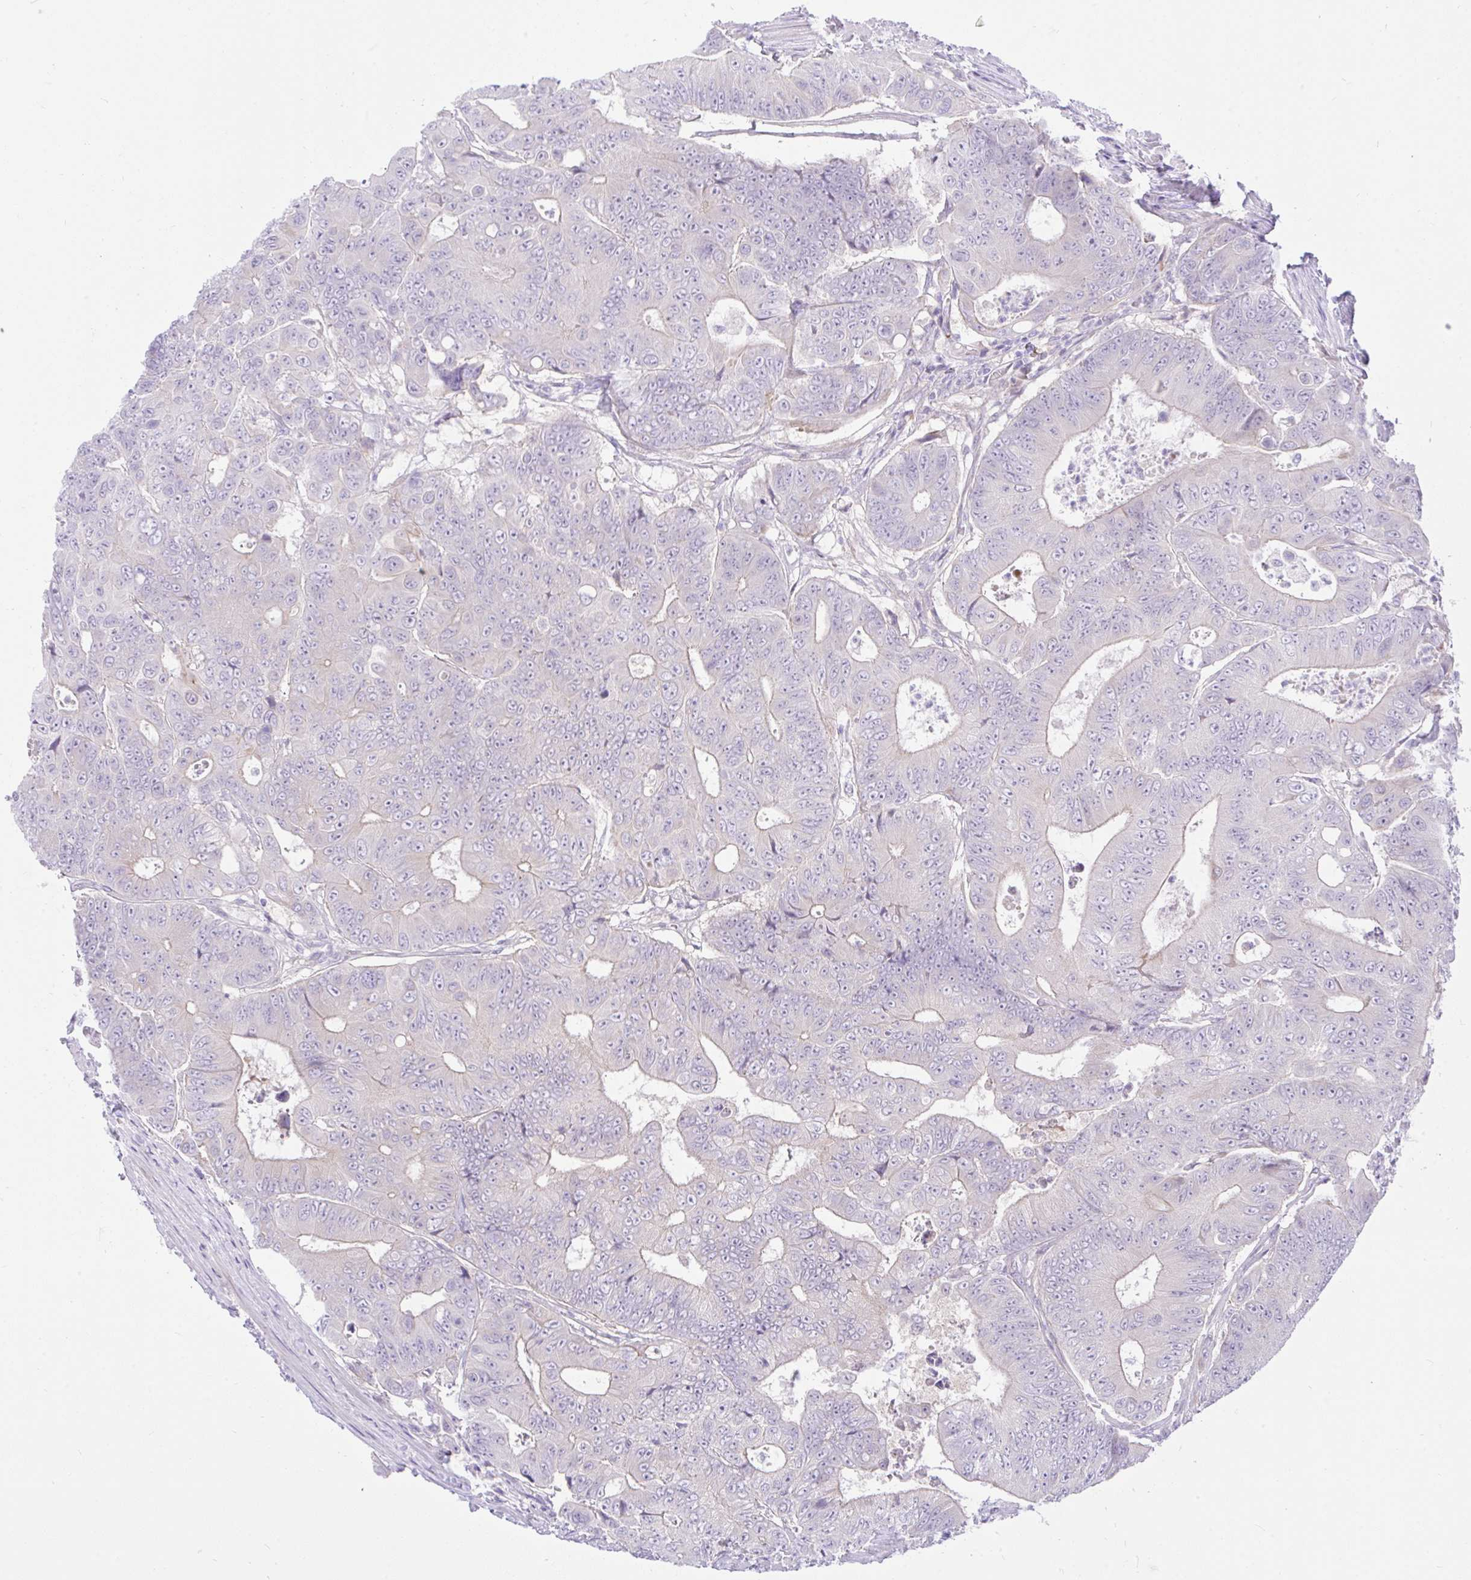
{"staining": {"intensity": "negative", "quantity": "none", "location": "none"}, "tissue": "colorectal cancer", "cell_type": "Tumor cells", "image_type": "cancer", "snomed": [{"axis": "morphology", "description": "Adenocarcinoma, NOS"}, {"axis": "topography", "description": "Colon"}], "caption": "Colorectal cancer (adenocarcinoma) was stained to show a protein in brown. There is no significant expression in tumor cells. Brightfield microscopy of immunohistochemistry stained with DAB (3,3'-diaminobenzidine) (brown) and hematoxylin (blue), captured at high magnification.", "gene": "ZNF101", "patient": {"sex": "female", "age": 48}}